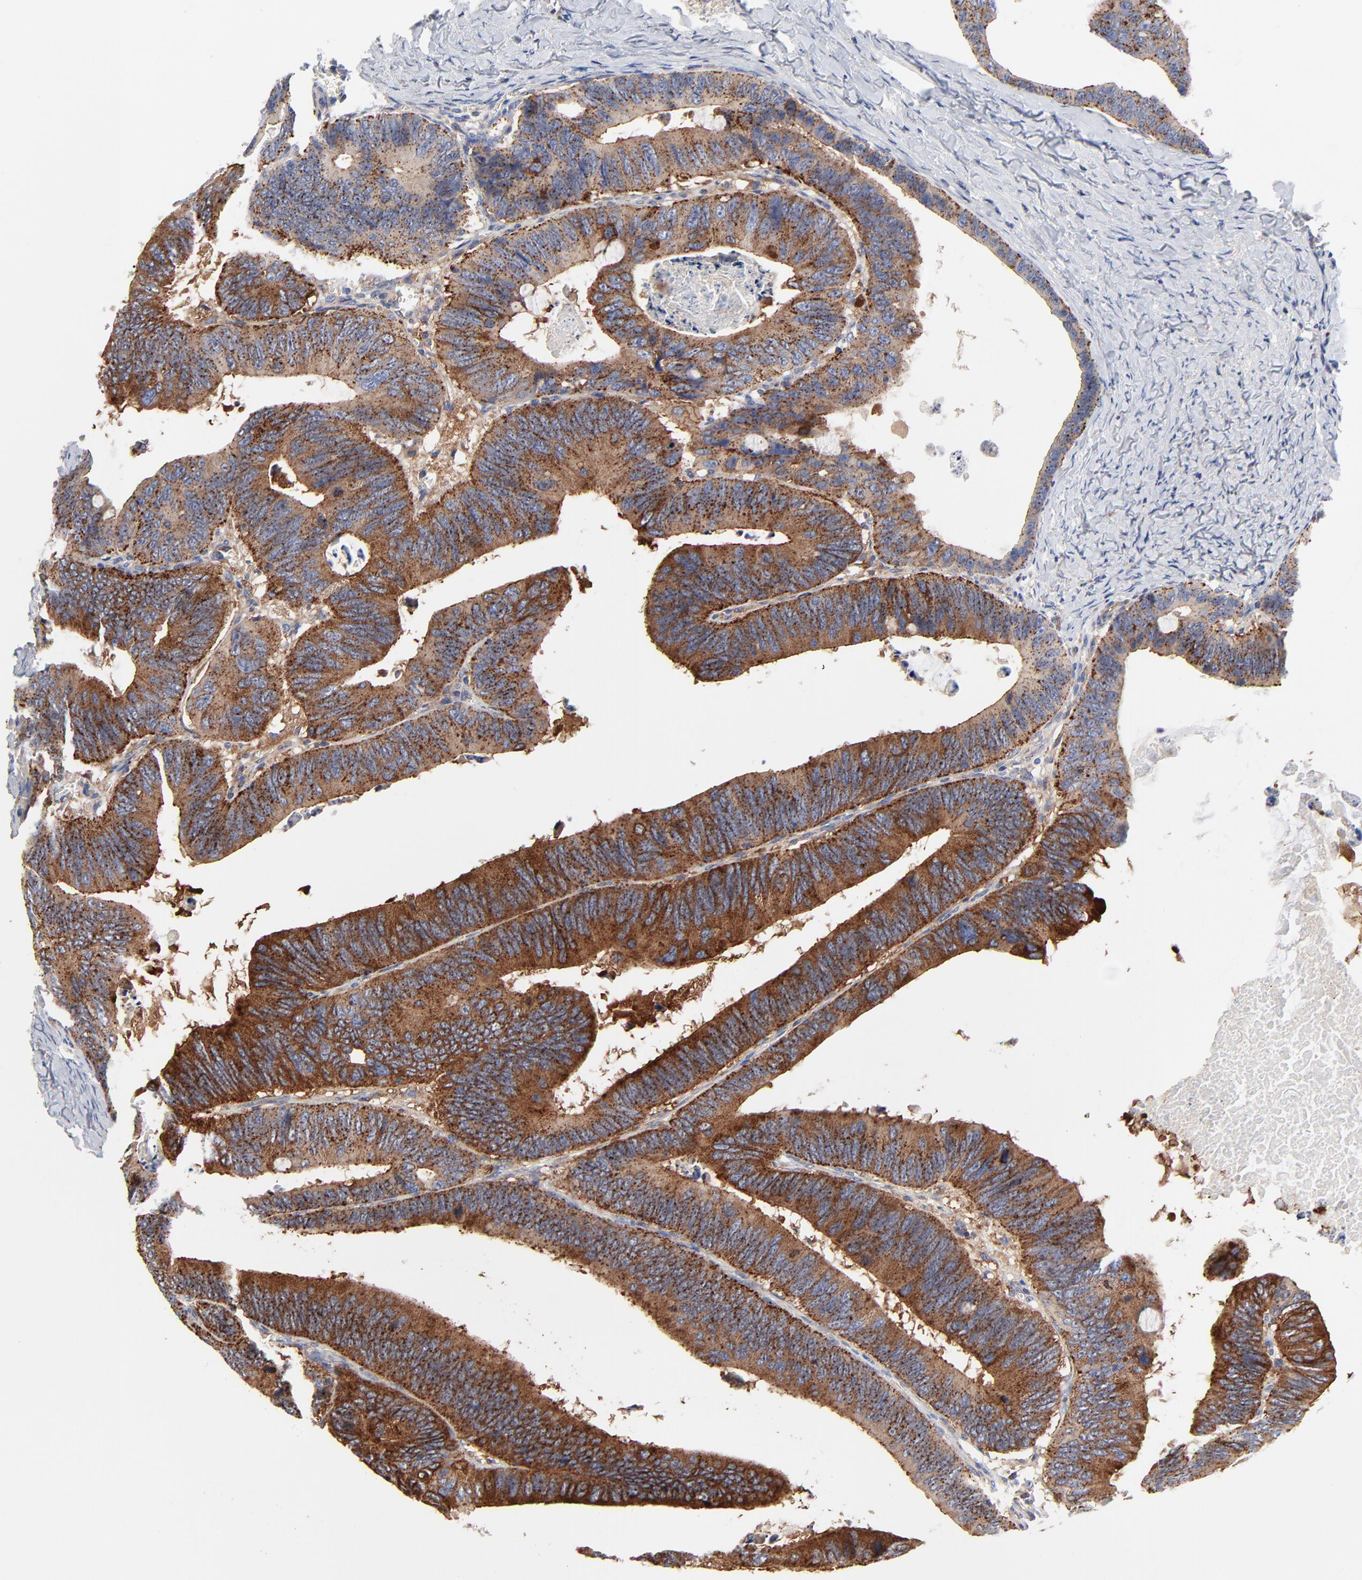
{"staining": {"intensity": "strong", "quantity": ">75%", "location": "cytoplasmic/membranous"}, "tissue": "colorectal cancer", "cell_type": "Tumor cells", "image_type": "cancer", "snomed": [{"axis": "morphology", "description": "Adenocarcinoma, NOS"}, {"axis": "topography", "description": "Colon"}], "caption": "A micrograph of human colorectal cancer stained for a protein shows strong cytoplasmic/membranous brown staining in tumor cells.", "gene": "CD2AP", "patient": {"sex": "female", "age": 55}}